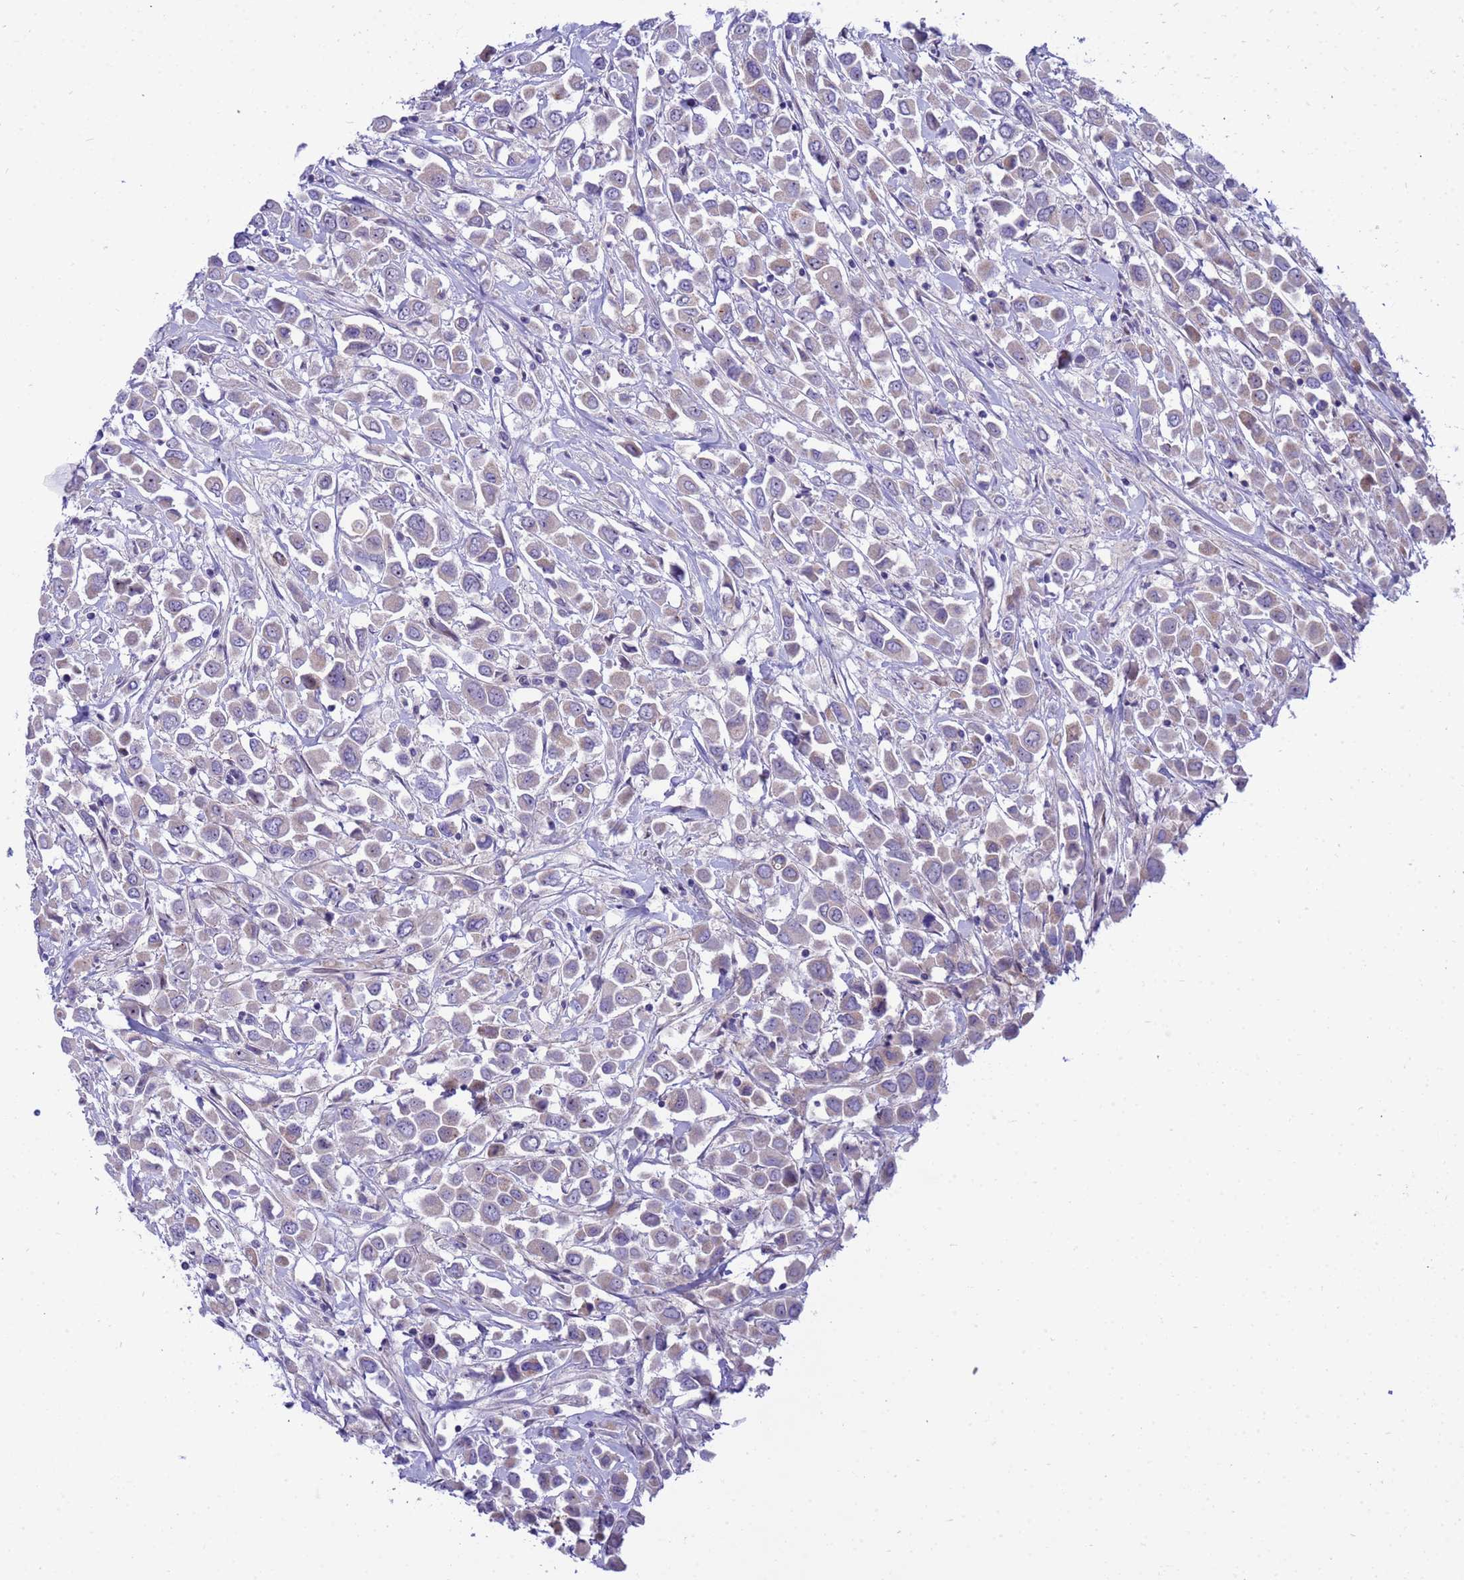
{"staining": {"intensity": "negative", "quantity": "none", "location": "none"}, "tissue": "breast cancer", "cell_type": "Tumor cells", "image_type": "cancer", "snomed": [{"axis": "morphology", "description": "Duct carcinoma"}, {"axis": "topography", "description": "Breast"}], "caption": "Human breast invasive ductal carcinoma stained for a protein using IHC shows no positivity in tumor cells.", "gene": "LRATD1", "patient": {"sex": "female", "age": 61}}